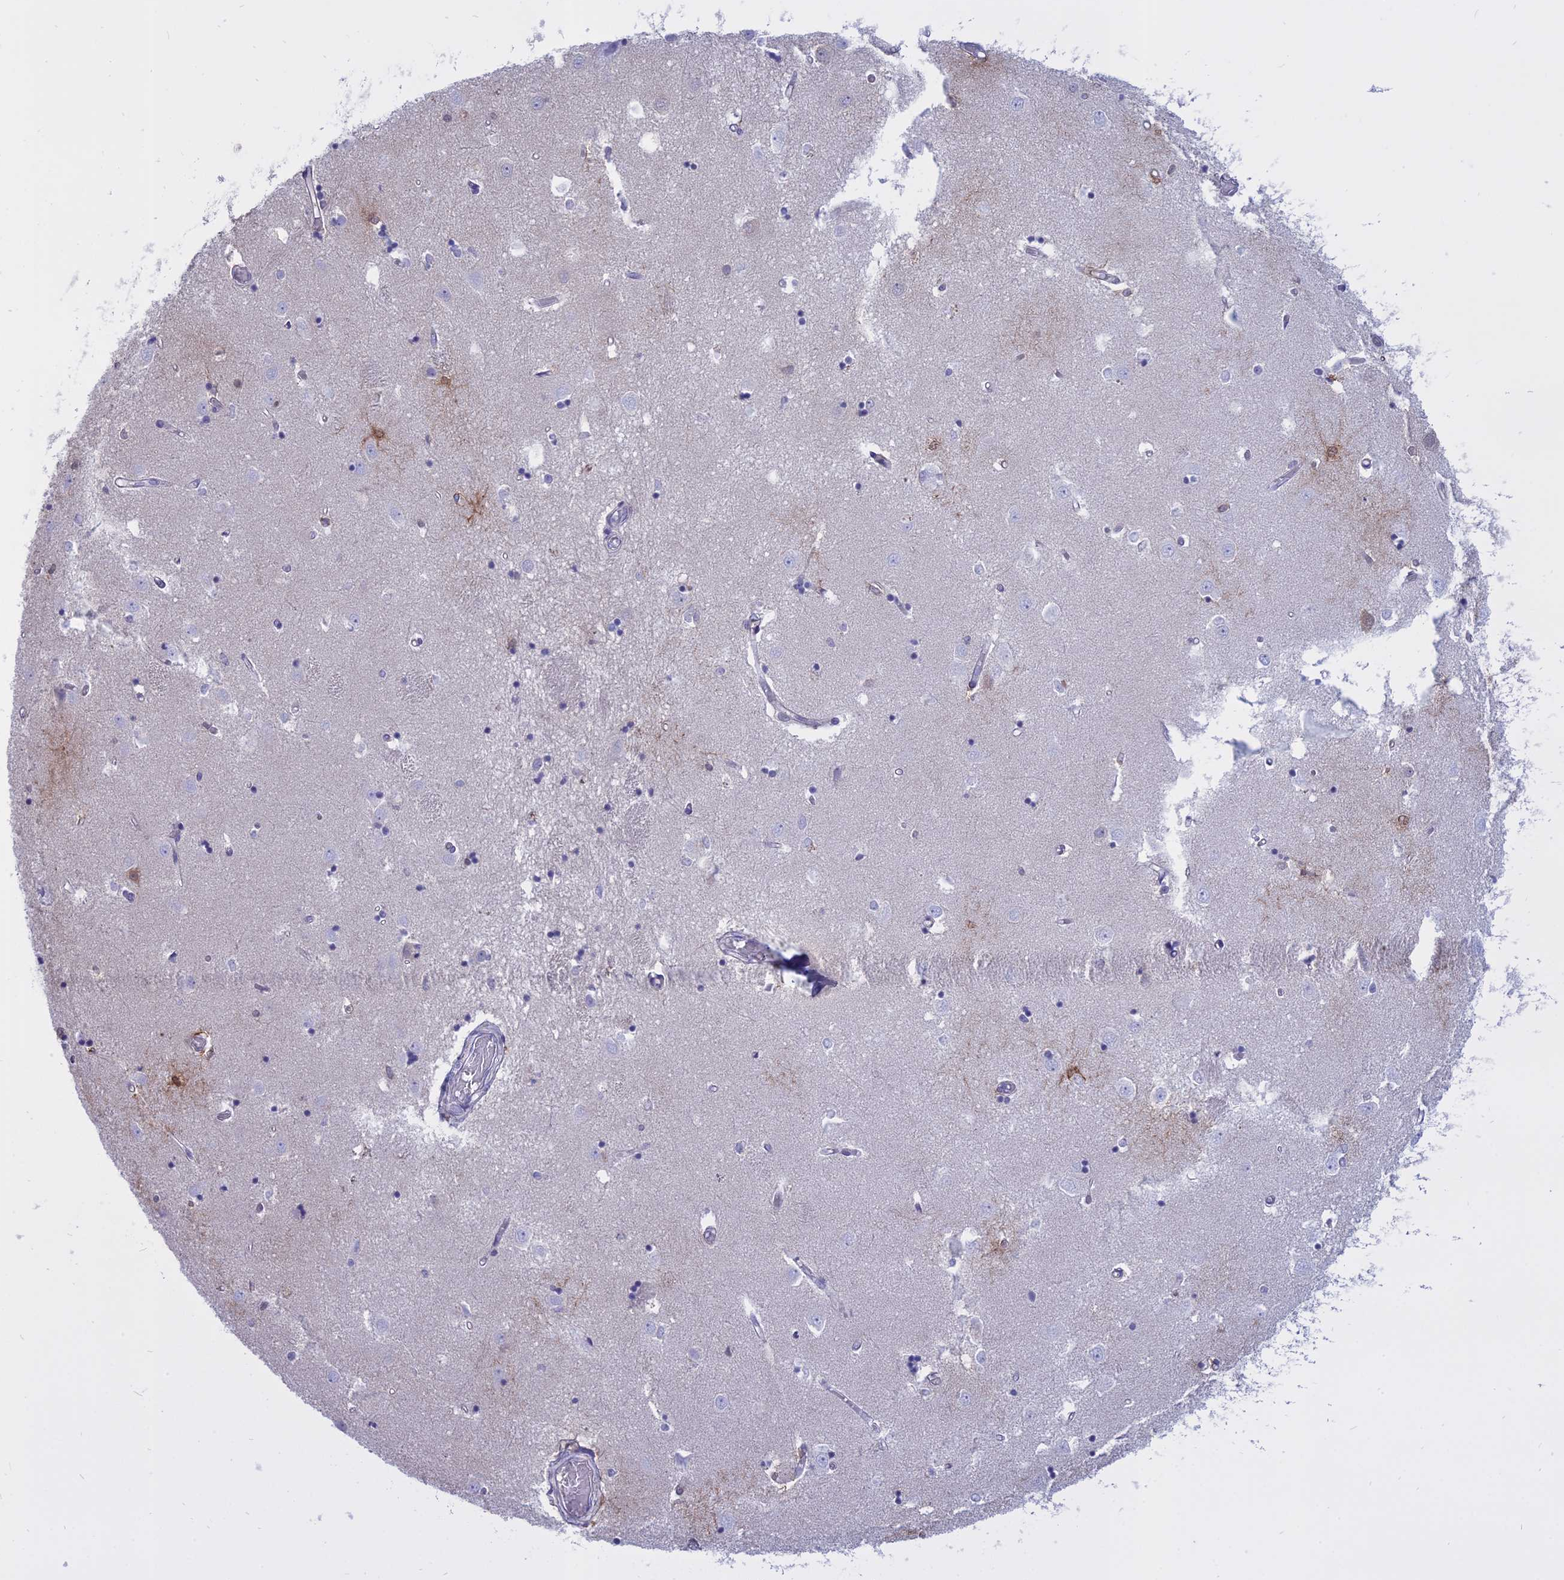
{"staining": {"intensity": "negative", "quantity": "none", "location": "none"}, "tissue": "caudate", "cell_type": "Glial cells", "image_type": "normal", "snomed": [{"axis": "morphology", "description": "Normal tissue, NOS"}, {"axis": "topography", "description": "Lateral ventricle wall"}], "caption": "High magnification brightfield microscopy of benign caudate stained with DAB (brown) and counterstained with hematoxylin (blue): glial cells show no significant staining. Brightfield microscopy of IHC stained with DAB (3,3'-diaminobenzidine) (brown) and hematoxylin (blue), captured at high magnification.", "gene": "AHCYL1", "patient": {"sex": "male", "age": 45}}